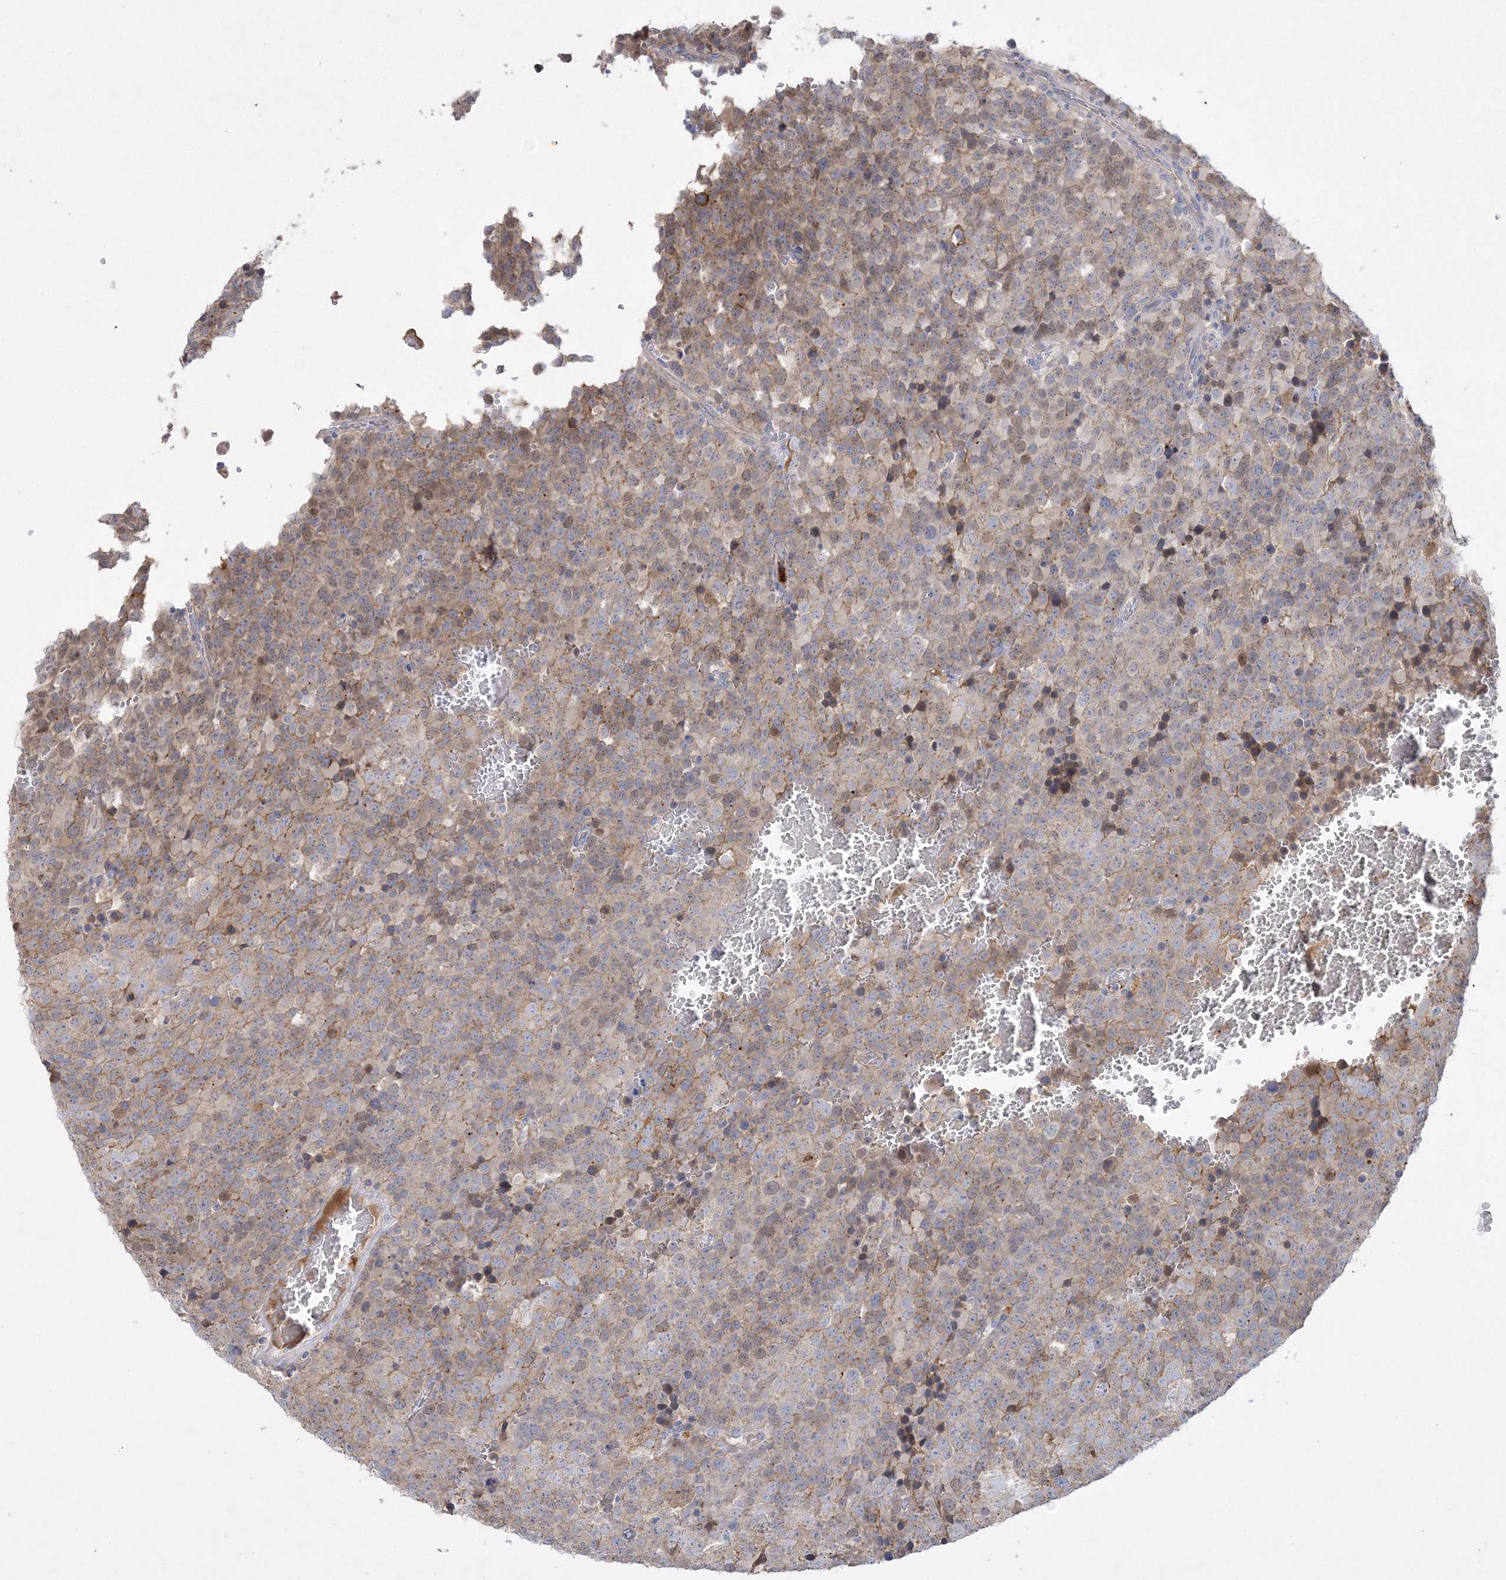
{"staining": {"intensity": "negative", "quantity": "none", "location": "none"}, "tissue": "testis cancer", "cell_type": "Tumor cells", "image_type": "cancer", "snomed": [{"axis": "morphology", "description": "Seminoma, NOS"}, {"axis": "topography", "description": "Testis"}], "caption": "Tumor cells show no significant protein staining in testis cancer (seminoma).", "gene": "ADCK2", "patient": {"sex": "male", "age": 71}}